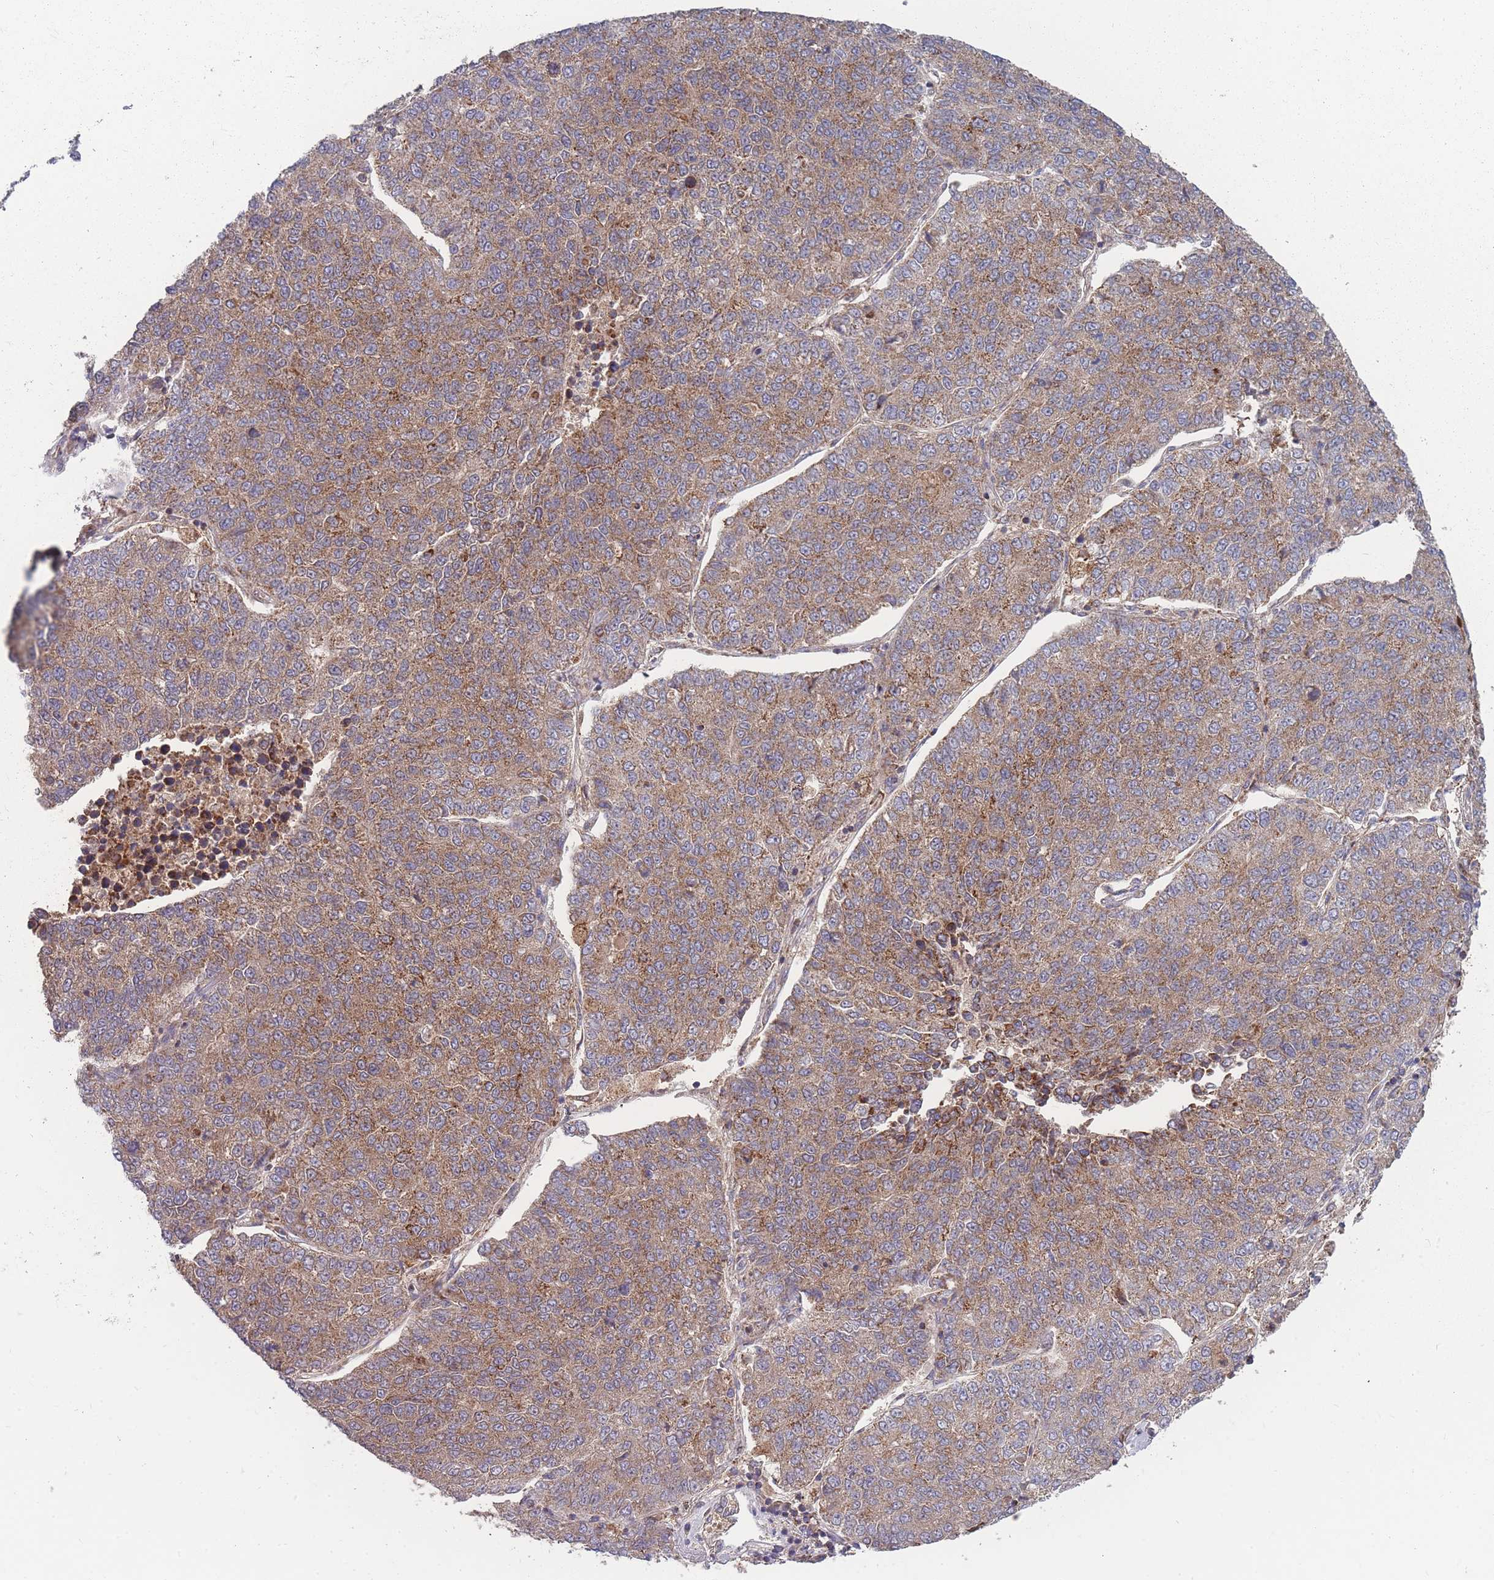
{"staining": {"intensity": "moderate", "quantity": ">75%", "location": "cytoplasmic/membranous"}, "tissue": "lung cancer", "cell_type": "Tumor cells", "image_type": "cancer", "snomed": [{"axis": "morphology", "description": "Adenocarcinoma, NOS"}, {"axis": "topography", "description": "Lung"}], "caption": "DAB immunohistochemical staining of human lung adenocarcinoma shows moderate cytoplasmic/membranous protein expression in about >75% of tumor cells. Immunohistochemistry stains the protein in brown and the nuclei are stained blue.", "gene": "SLC35B4", "patient": {"sex": "male", "age": 49}}